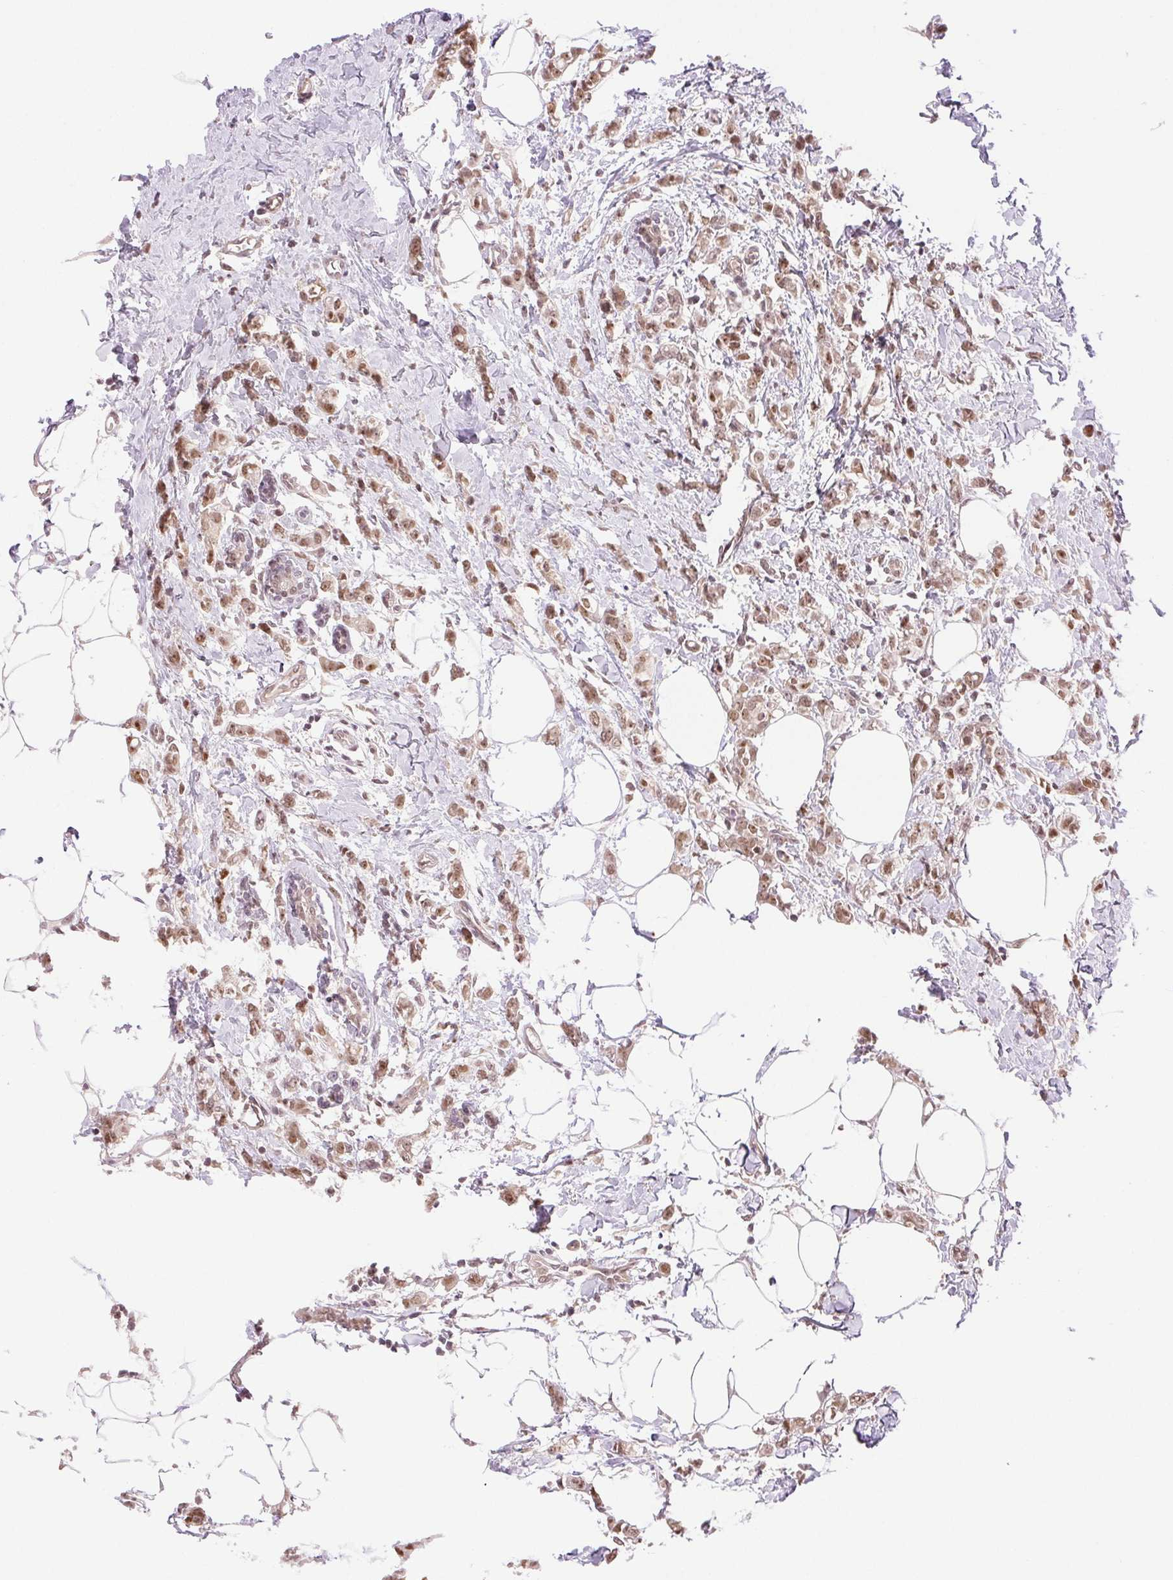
{"staining": {"intensity": "moderate", "quantity": ">75%", "location": "nuclear"}, "tissue": "breast cancer", "cell_type": "Tumor cells", "image_type": "cancer", "snomed": [{"axis": "morphology", "description": "Duct carcinoma"}, {"axis": "topography", "description": "Breast"}], "caption": "There is medium levels of moderate nuclear positivity in tumor cells of breast invasive ductal carcinoma, as demonstrated by immunohistochemical staining (brown color).", "gene": "GRHL3", "patient": {"sex": "female", "age": 40}}